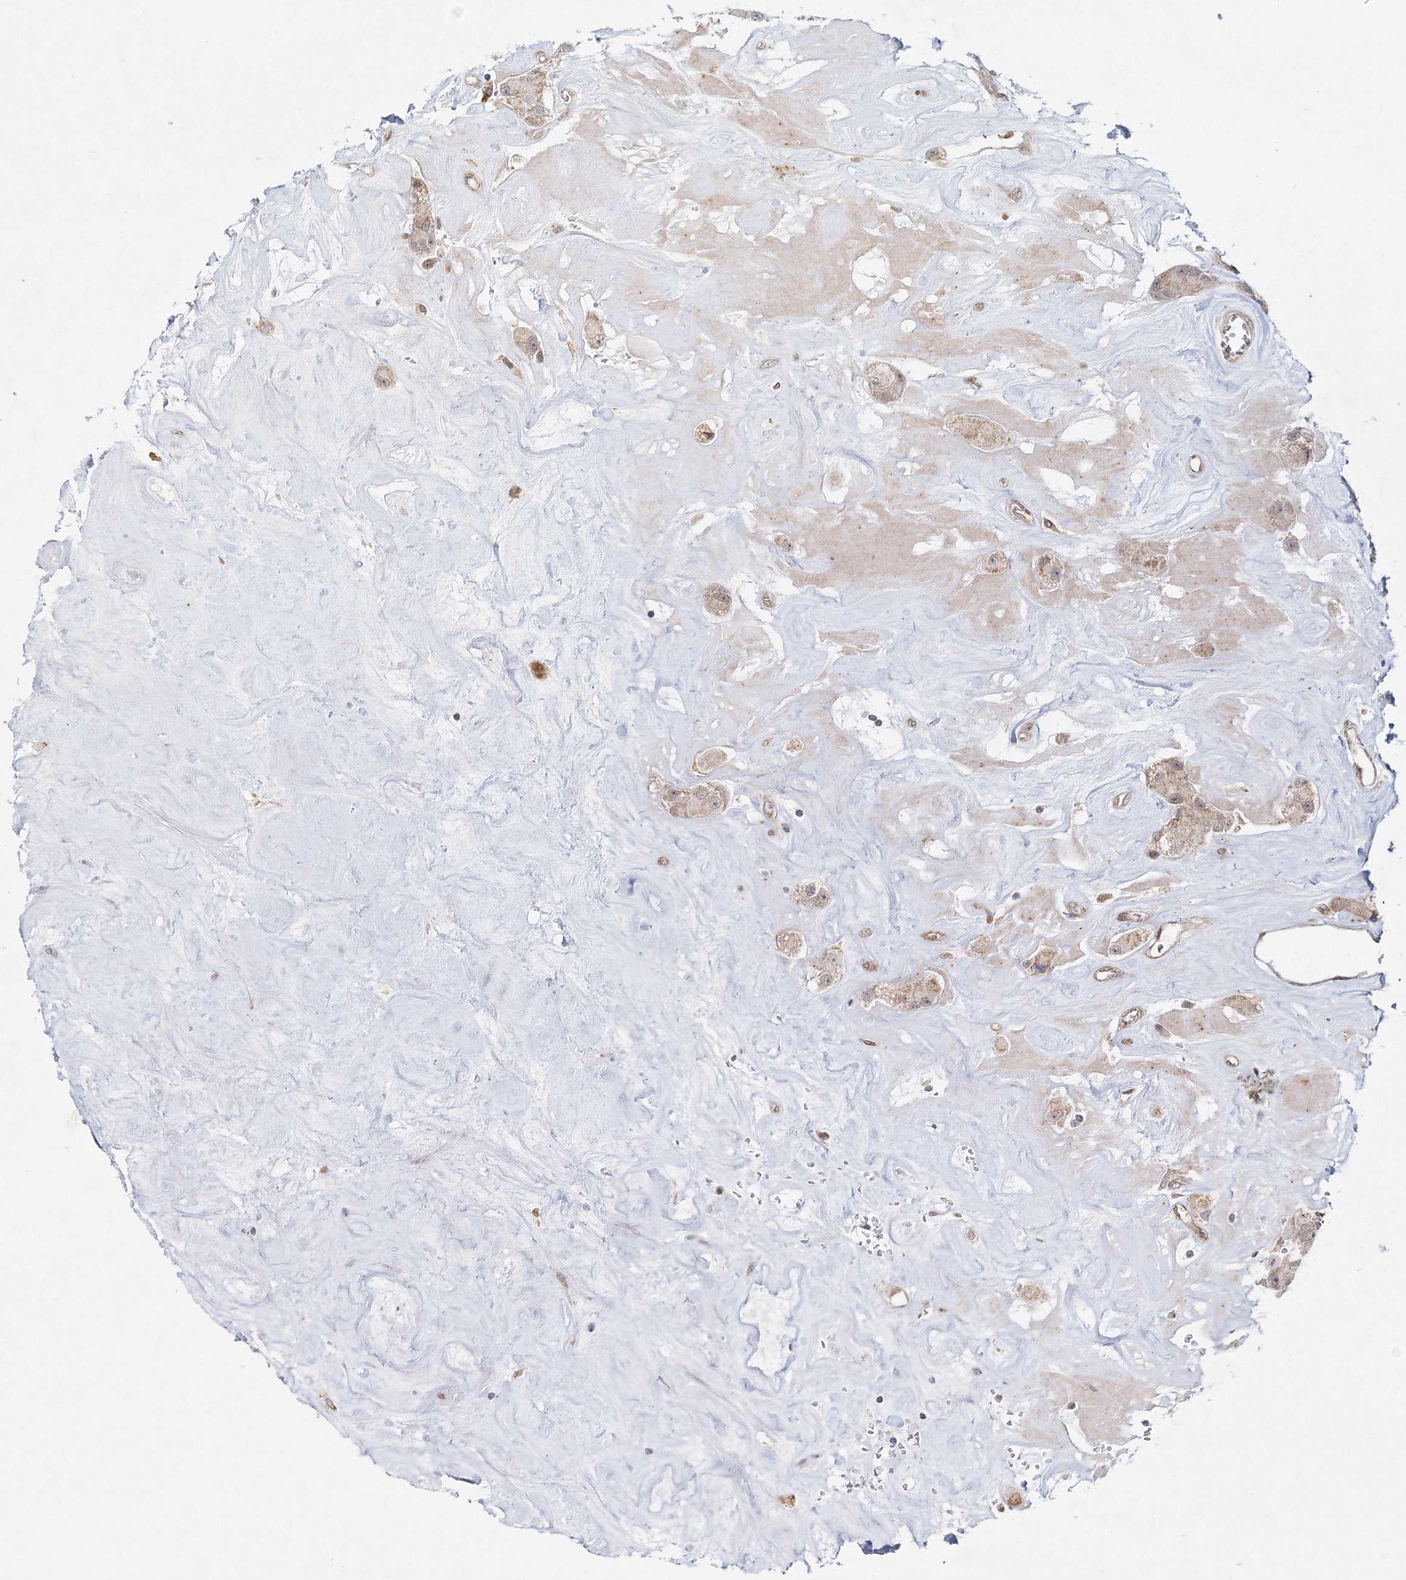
{"staining": {"intensity": "weak", "quantity": ">75%", "location": "cytoplasmic/membranous"}, "tissue": "carcinoid", "cell_type": "Tumor cells", "image_type": "cancer", "snomed": [{"axis": "morphology", "description": "Carcinoid, malignant, NOS"}, {"axis": "topography", "description": "Pancreas"}], "caption": "Brown immunohistochemical staining in carcinoid exhibits weak cytoplasmic/membranous expression in about >75% of tumor cells.", "gene": "RAB11FIP2", "patient": {"sex": "male", "age": 41}}